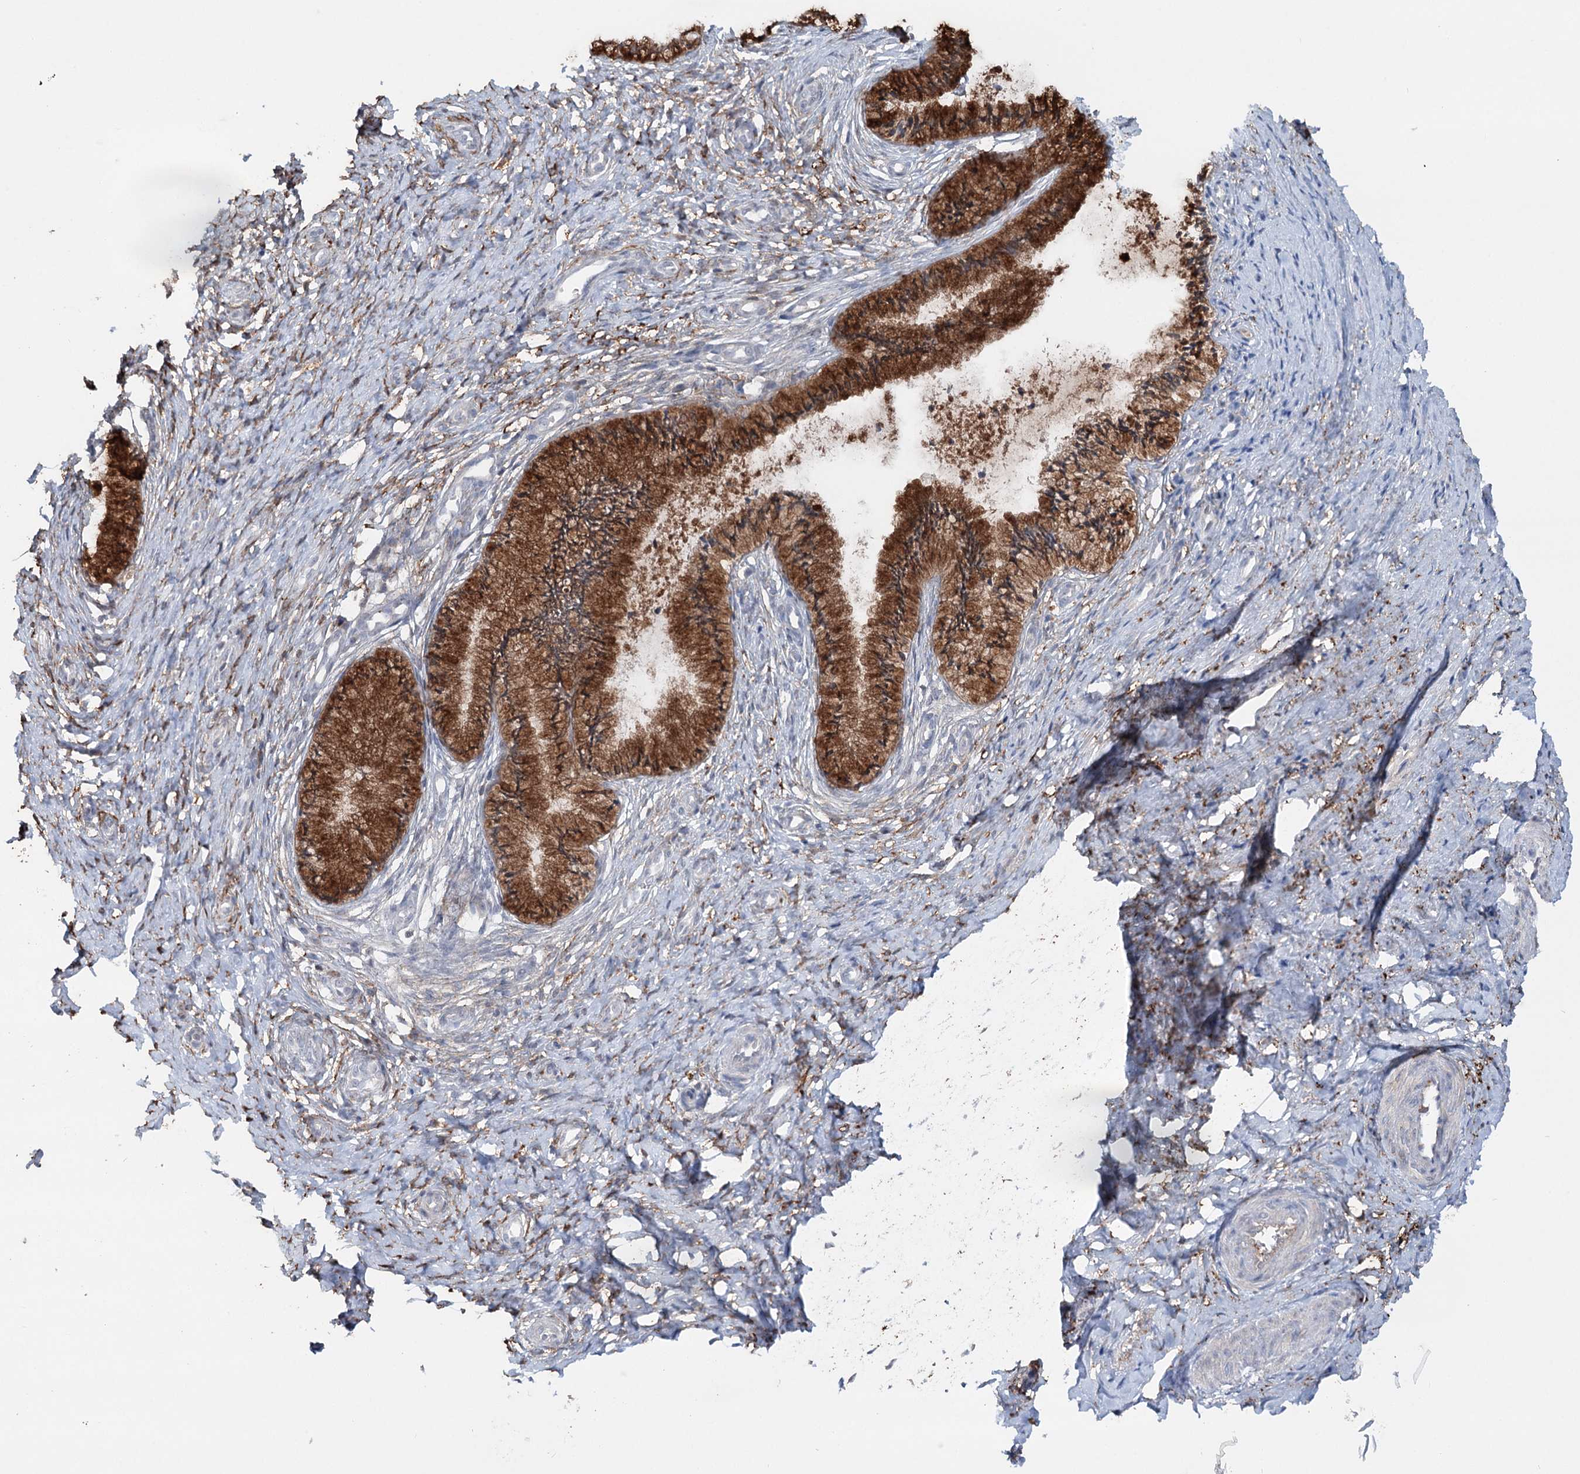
{"staining": {"intensity": "strong", "quantity": ">75%", "location": "cytoplasmic/membranous"}, "tissue": "cervix", "cell_type": "Glandular cells", "image_type": "normal", "snomed": [{"axis": "morphology", "description": "Normal tissue, NOS"}, {"axis": "topography", "description": "Cervix"}], "caption": "IHC (DAB) staining of normal human cervix exhibits strong cytoplasmic/membranous protein expression in about >75% of glandular cells.", "gene": "WDR44", "patient": {"sex": "female", "age": 36}}